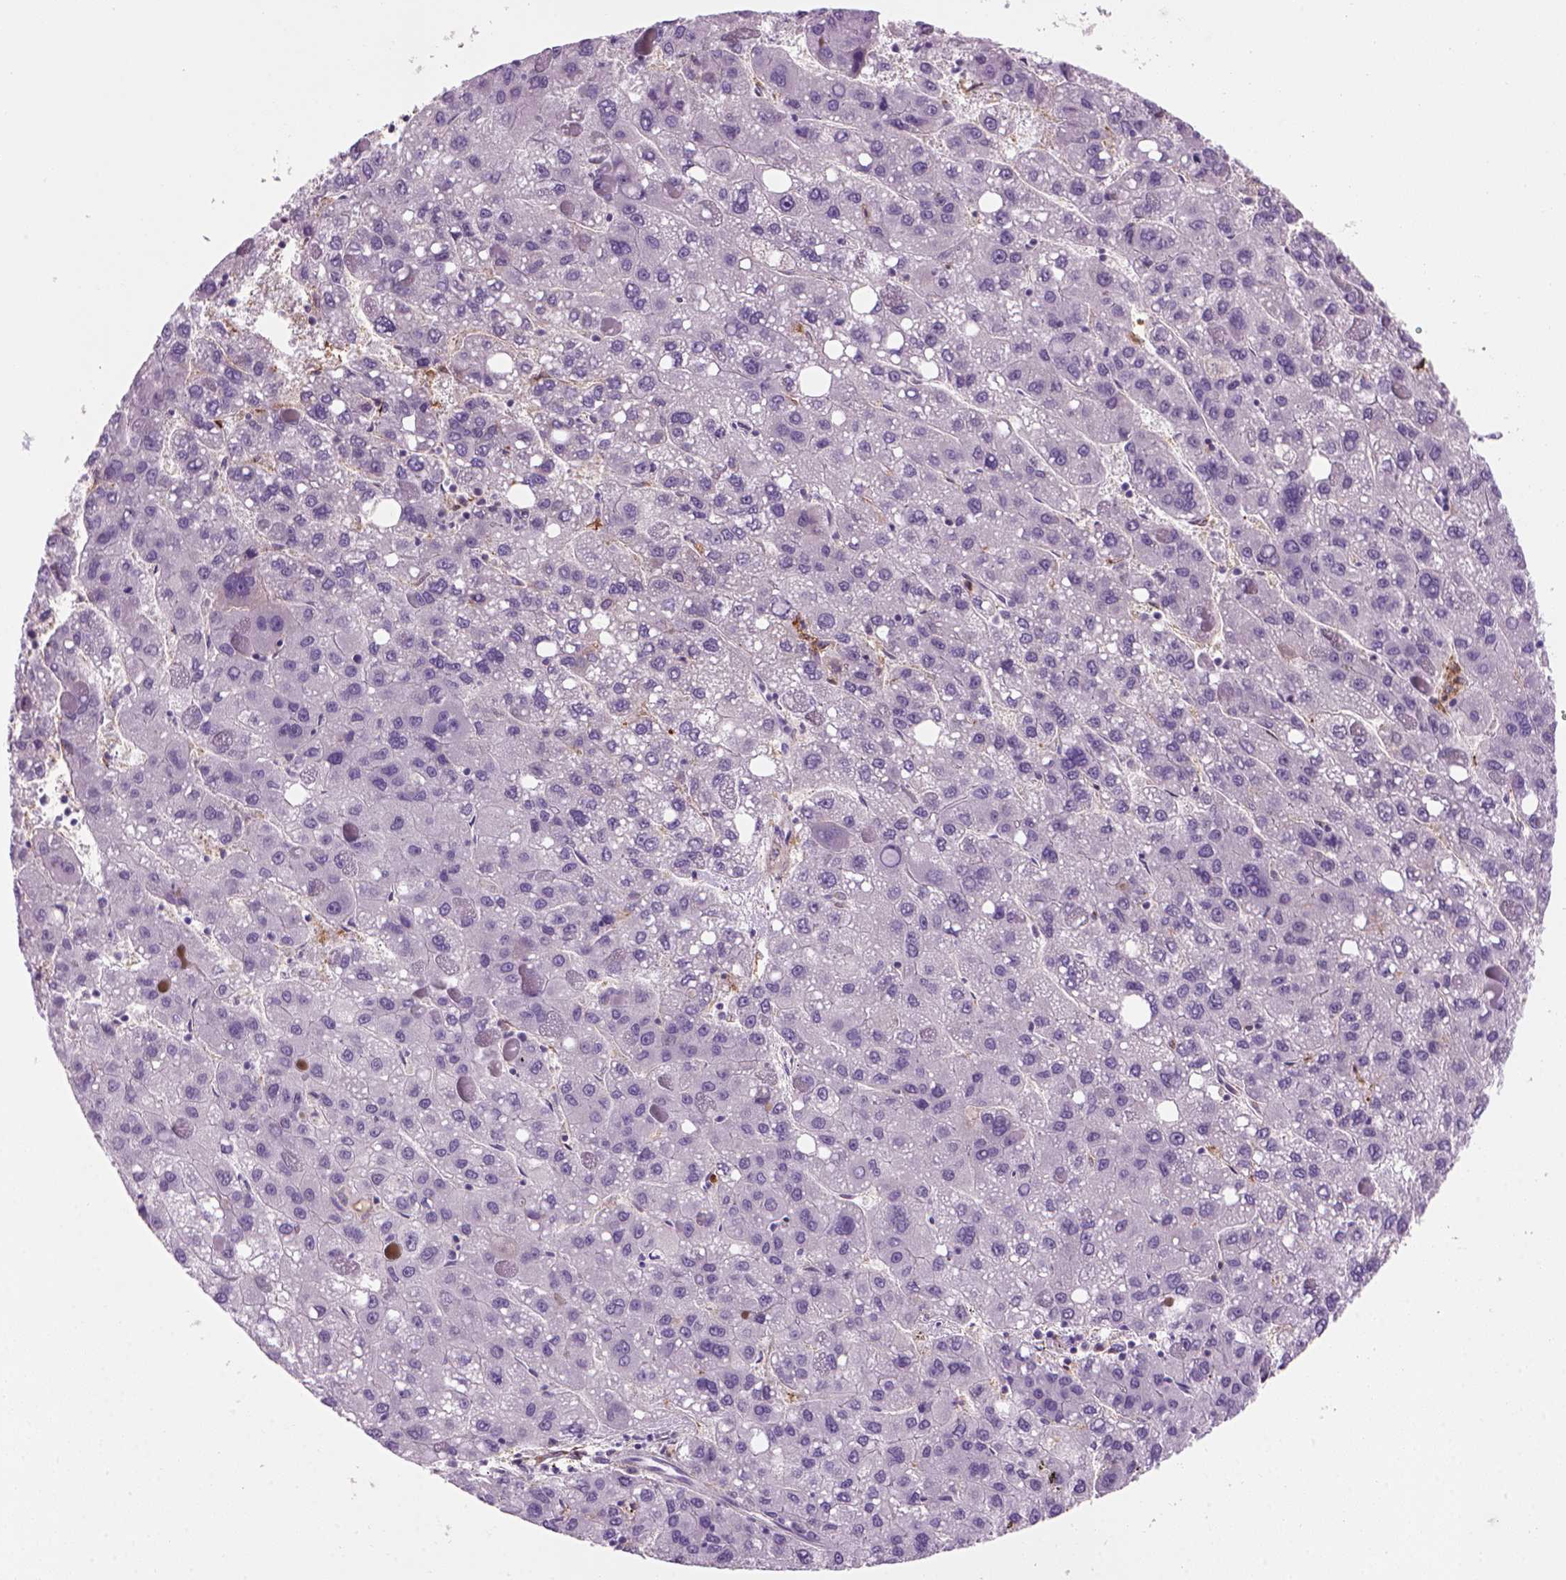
{"staining": {"intensity": "negative", "quantity": "none", "location": "none"}, "tissue": "liver cancer", "cell_type": "Tumor cells", "image_type": "cancer", "snomed": [{"axis": "morphology", "description": "Carcinoma, Hepatocellular, NOS"}, {"axis": "topography", "description": "Liver"}], "caption": "DAB (3,3'-diaminobenzidine) immunohistochemical staining of liver cancer reveals no significant positivity in tumor cells.", "gene": "MARCKS", "patient": {"sex": "female", "age": 82}}